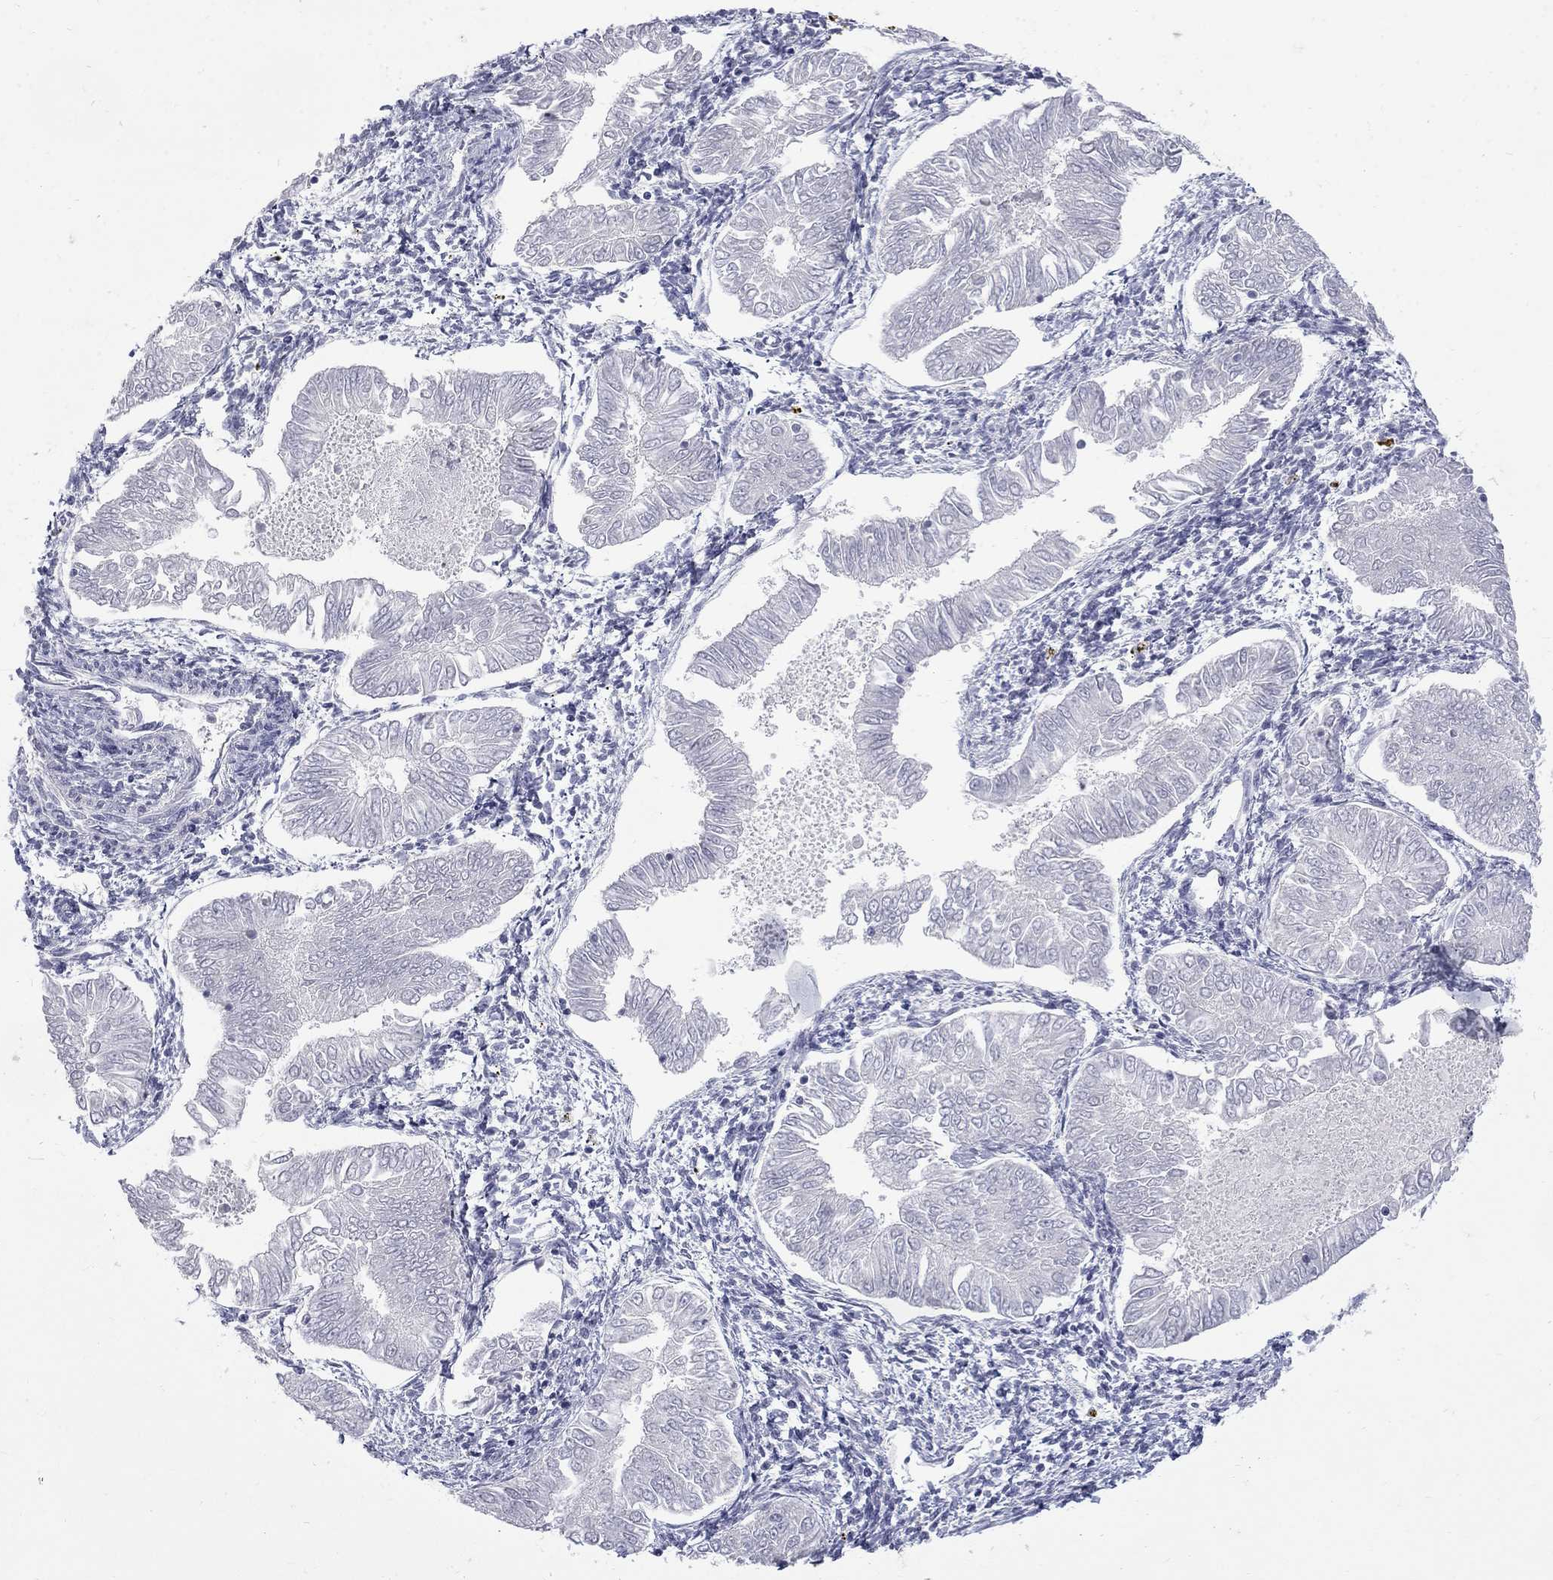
{"staining": {"intensity": "negative", "quantity": "none", "location": "none"}, "tissue": "endometrial cancer", "cell_type": "Tumor cells", "image_type": "cancer", "snomed": [{"axis": "morphology", "description": "Adenocarcinoma, NOS"}, {"axis": "topography", "description": "Endometrium"}], "caption": "Immunohistochemical staining of human adenocarcinoma (endometrial) demonstrates no significant expression in tumor cells. (Stains: DAB immunohistochemistry with hematoxylin counter stain, Microscopy: brightfield microscopy at high magnification).", "gene": "CTNND2", "patient": {"sex": "female", "age": 53}}